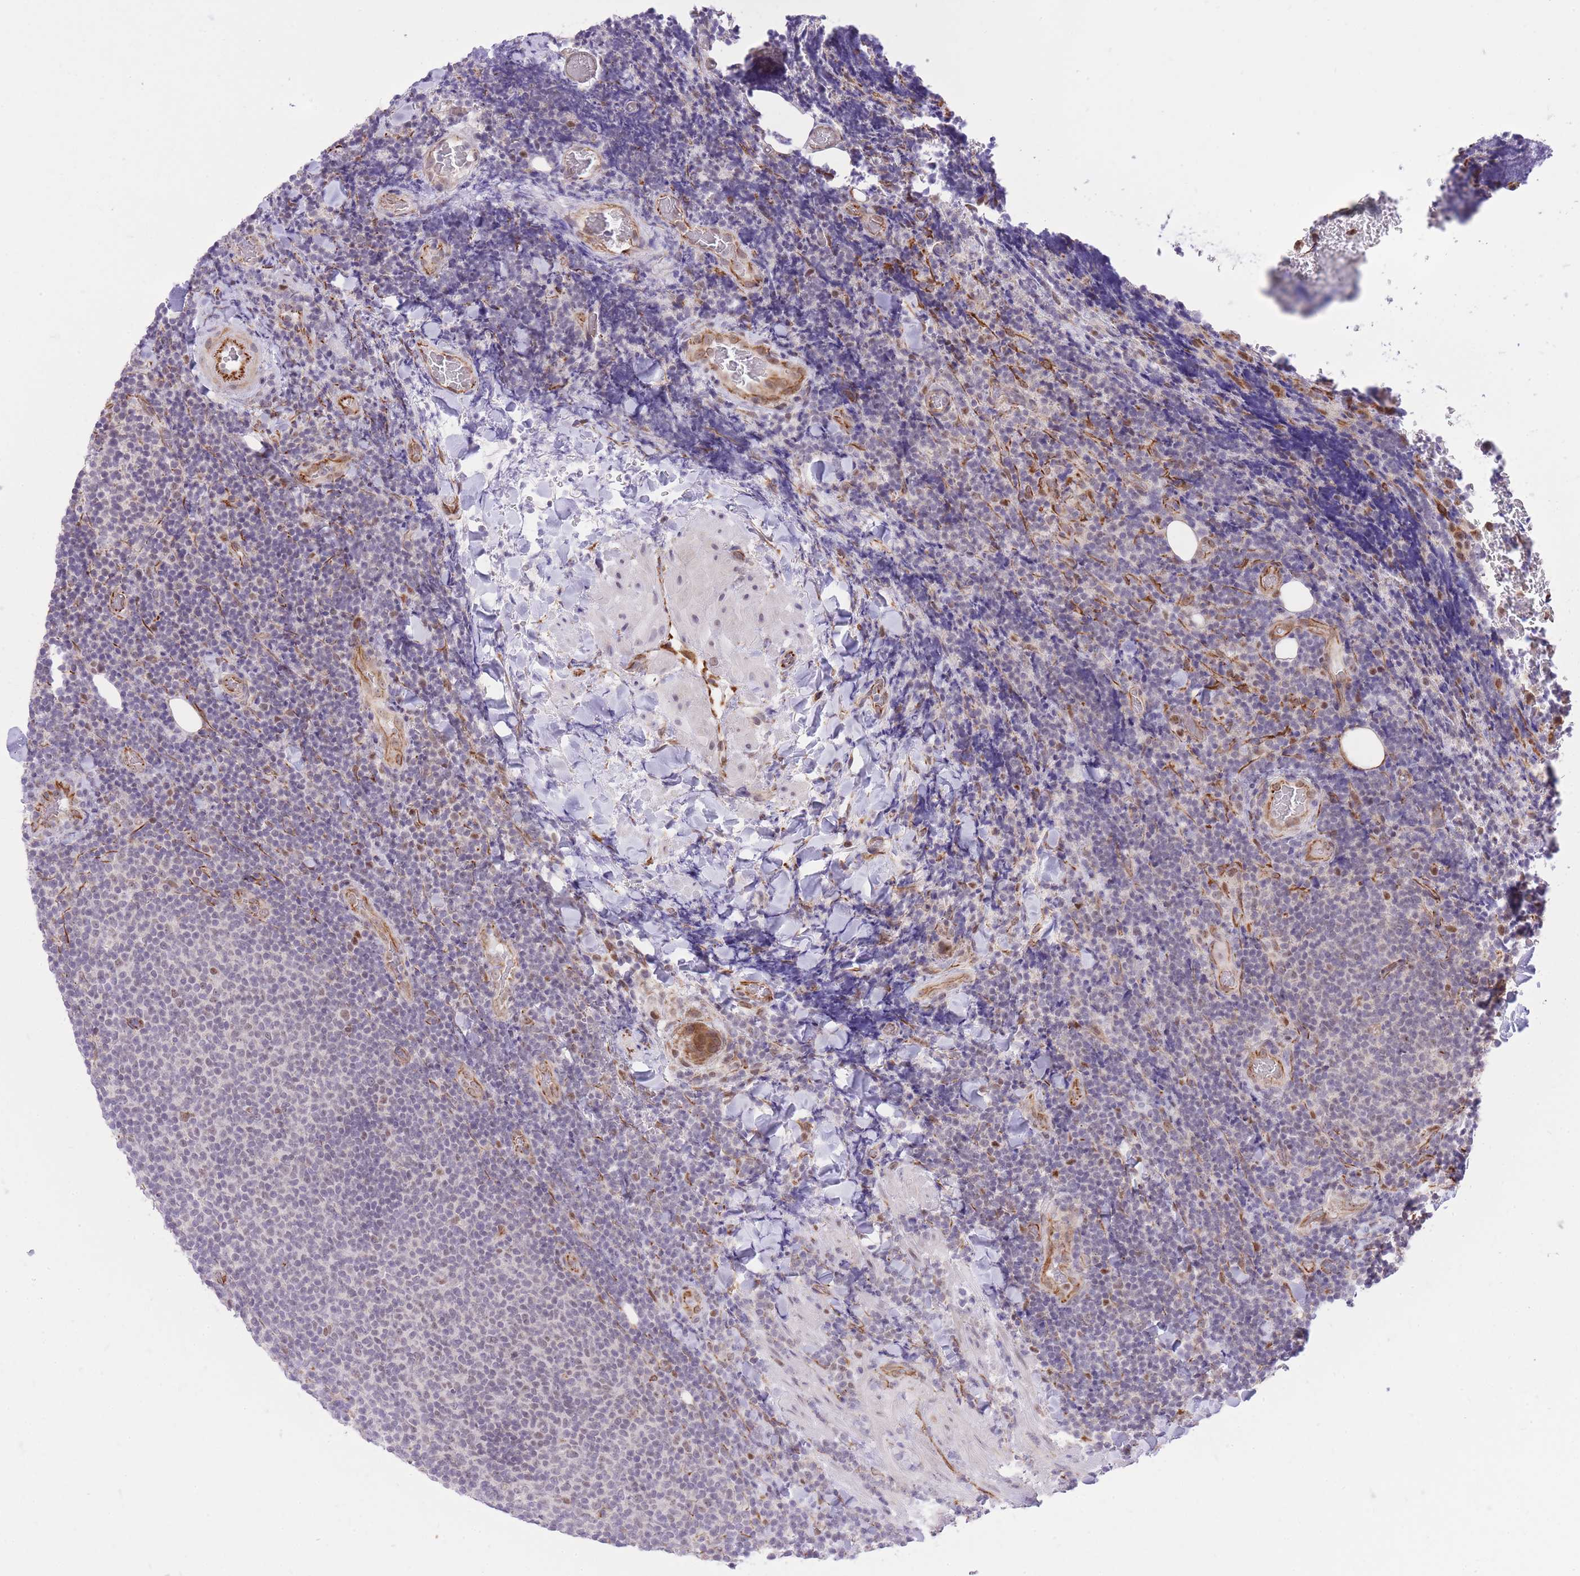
{"staining": {"intensity": "weak", "quantity": "<25%", "location": "nuclear"}, "tissue": "lymphoma", "cell_type": "Tumor cells", "image_type": "cancer", "snomed": [{"axis": "morphology", "description": "Malignant lymphoma, non-Hodgkin's type, Low grade"}, {"axis": "topography", "description": "Lymph node"}], "caption": "Immunohistochemistry micrograph of lymphoma stained for a protein (brown), which reveals no positivity in tumor cells.", "gene": "ELL", "patient": {"sex": "male", "age": 66}}